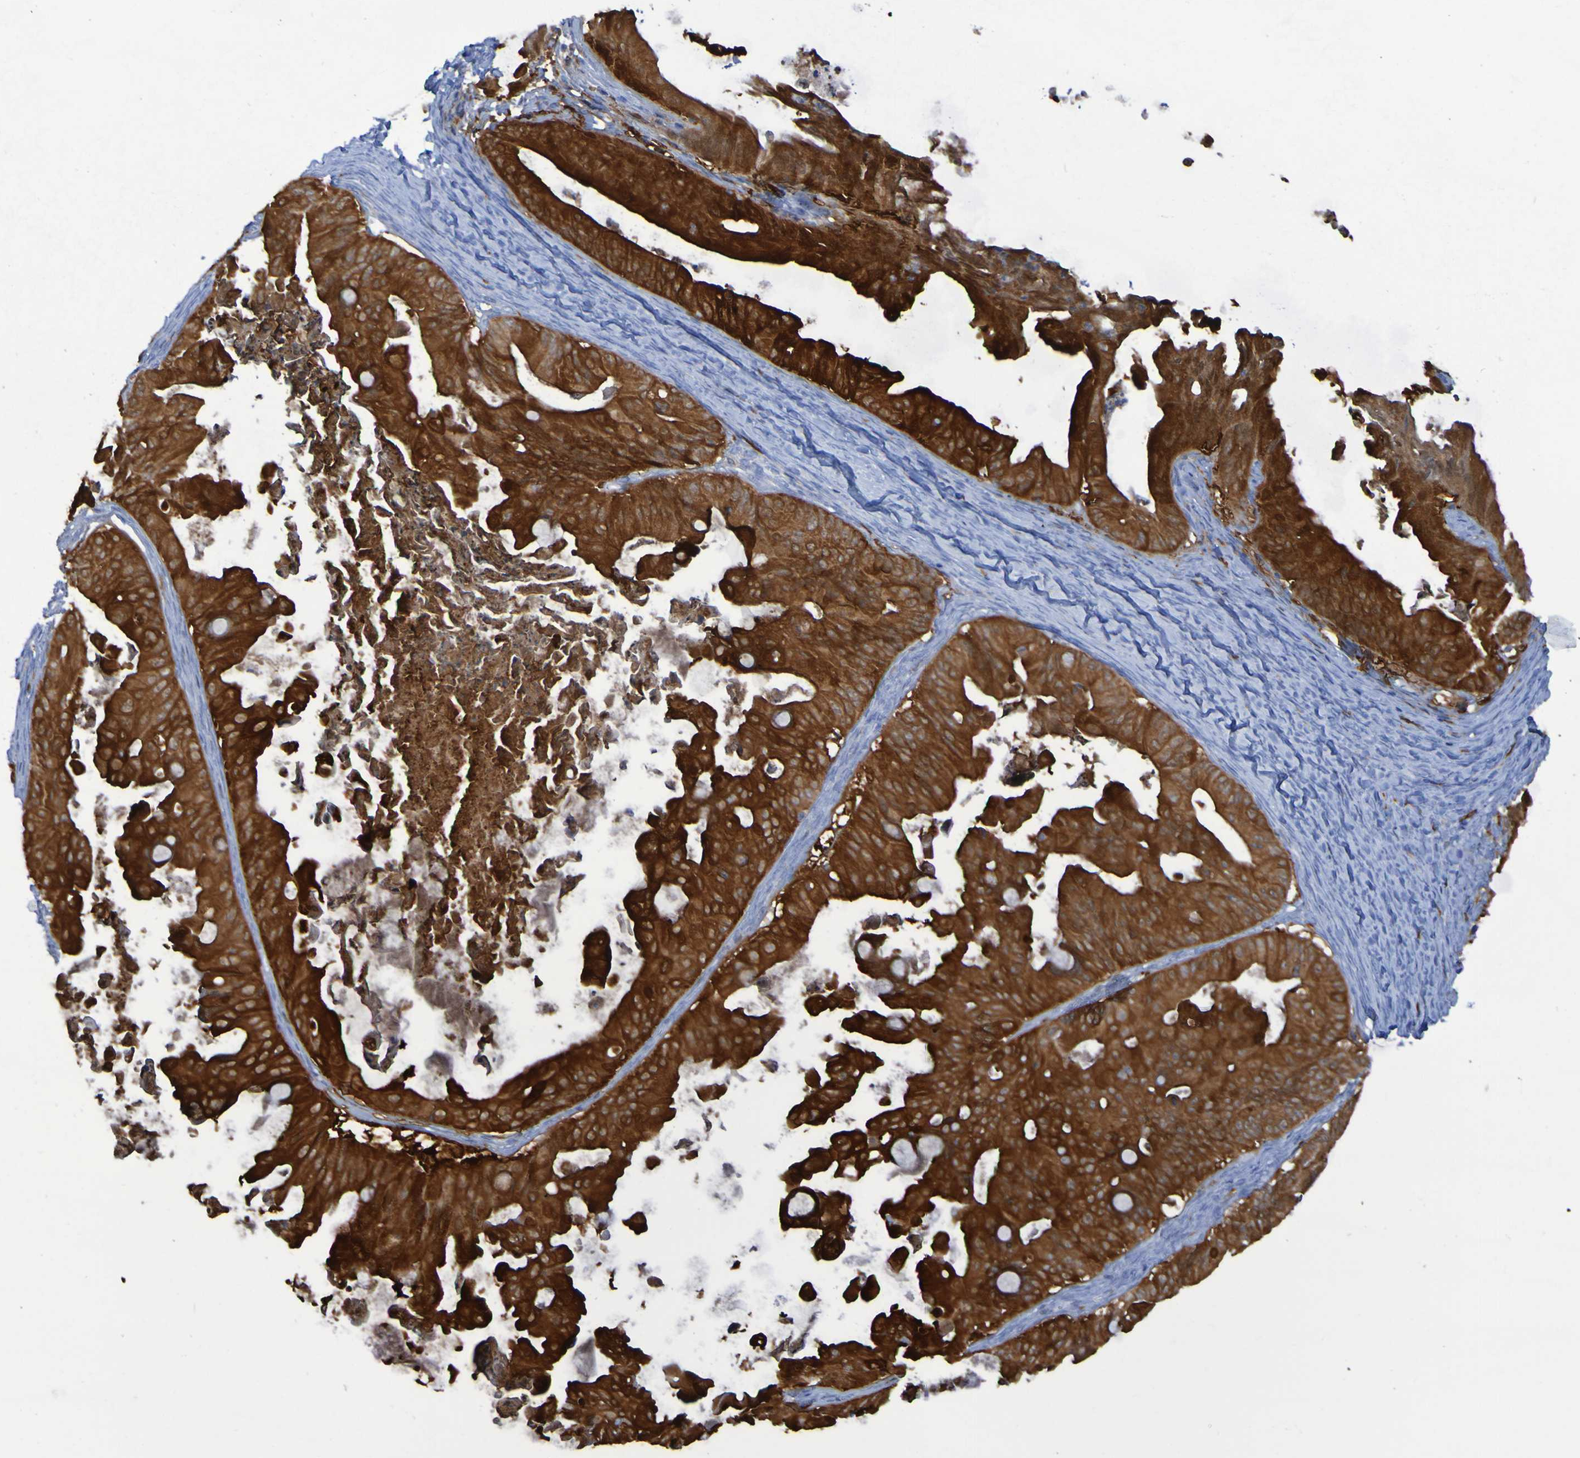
{"staining": {"intensity": "strong", "quantity": ">75%", "location": "cytoplasmic/membranous"}, "tissue": "ovarian cancer", "cell_type": "Tumor cells", "image_type": "cancer", "snomed": [{"axis": "morphology", "description": "Cystadenocarcinoma, mucinous, NOS"}, {"axis": "topography", "description": "Ovary"}], "caption": "This photomicrograph exhibits IHC staining of mucinous cystadenocarcinoma (ovarian), with high strong cytoplasmic/membranous positivity in approximately >75% of tumor cells.", "gene": "MPPE1", "patient": {"sex": "female", "age": 37}}